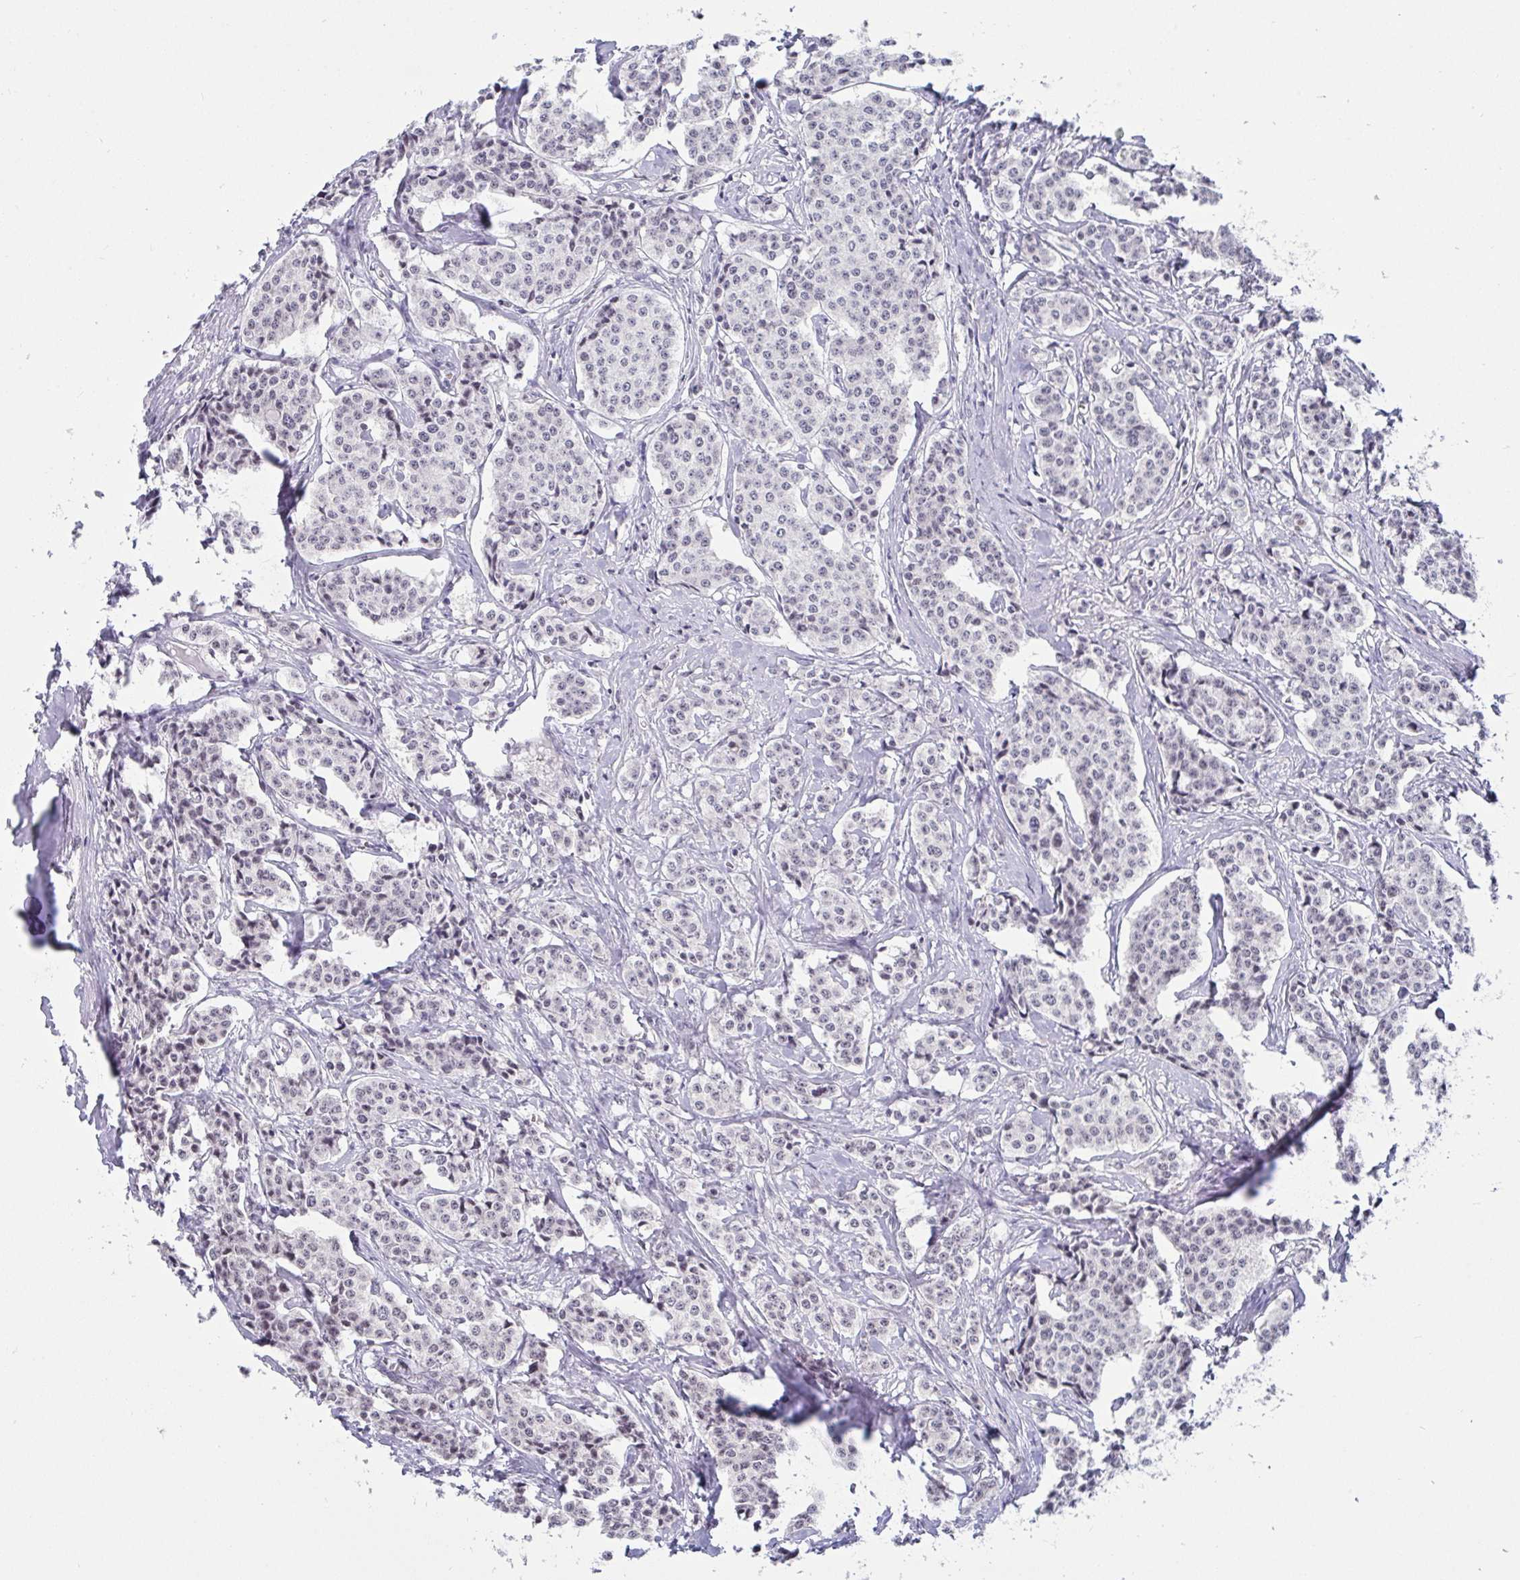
{"staining": {"intensity": "negative", "quantity": "none", "location": "none"}, "tissue": "carcinoid", "cell_type": "Tumor cells", "image_type": "cancer", "snomed": [{"axis": "morphology", "description": "Carcinoid, malignant, NOS"}, {"axis": "topography", "description": "Small intestine"}], "caption": "Immunohistochemical staining of human carcinoid demonstrates no significant expression in tumor cells. The staining was performed using DAB (3,3'-diaminobenzidine) to visualize the protein expression in brown, while the nuclei were stained in blue with hematoxylin (Magnification: 20x).", "gene": "SUPT16H", "patient": {"sex": "female", "age": 64}}